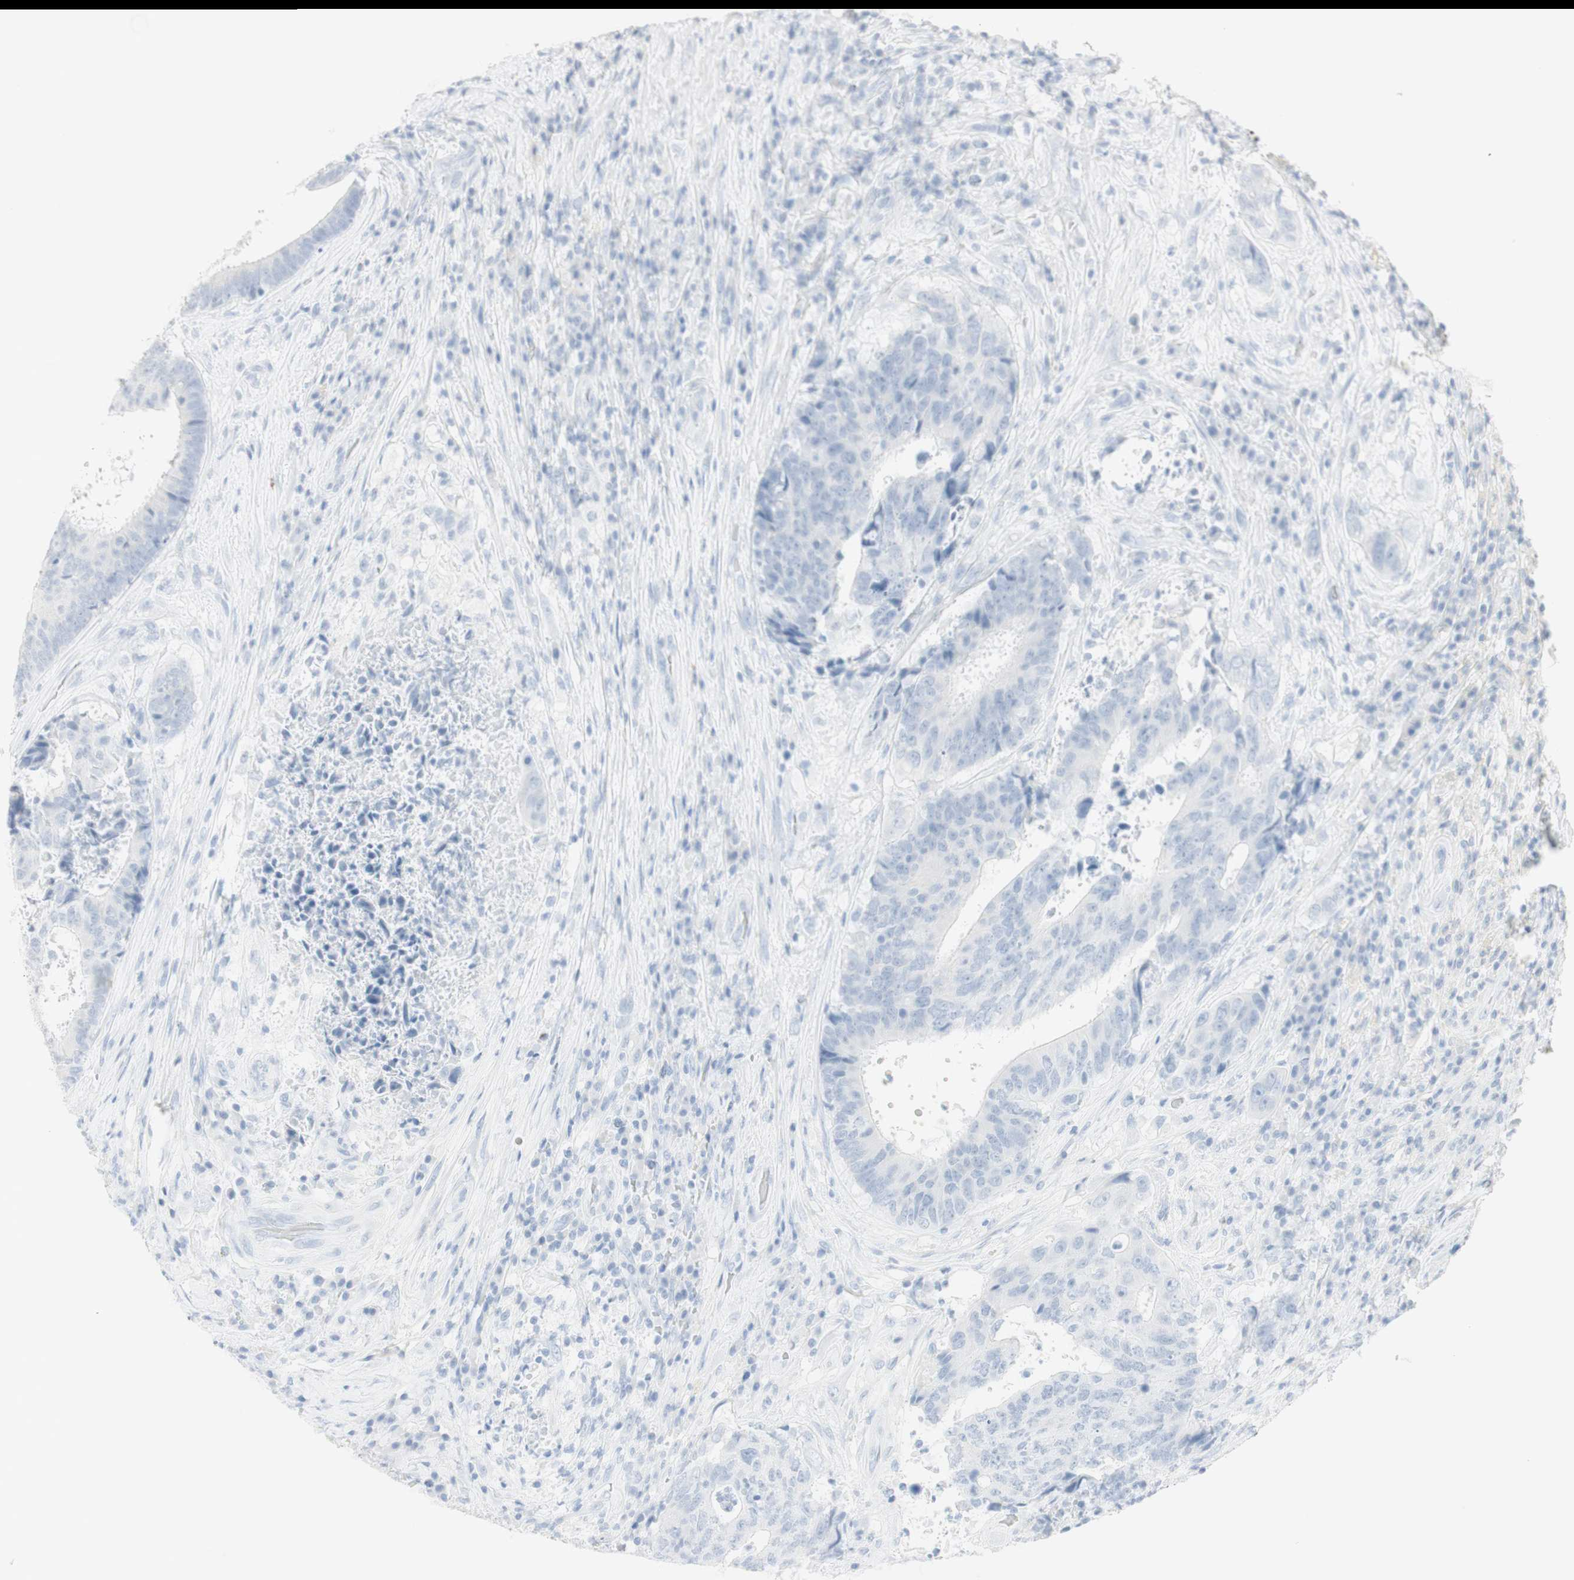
{"staining": {"intensity": "negative", "quantity": "none", "location": "none"}, "tissue": "colorectal cancer", "cell_type": "Tumor cells", "image_type": "cancer", "snomed": [{"axis": "morphology", "description": "Adenocarcinoma, NOS"}, {"axis": "topography", "description": "Rectum"}], "caption": "This is an immunohistochemistry (IHC) photomicrograph of human colorectal adenocarcinoma. There is no staining in tumor cells.", "gene": "NAPSA", "patient": {"sex": "male", "age": 72}}